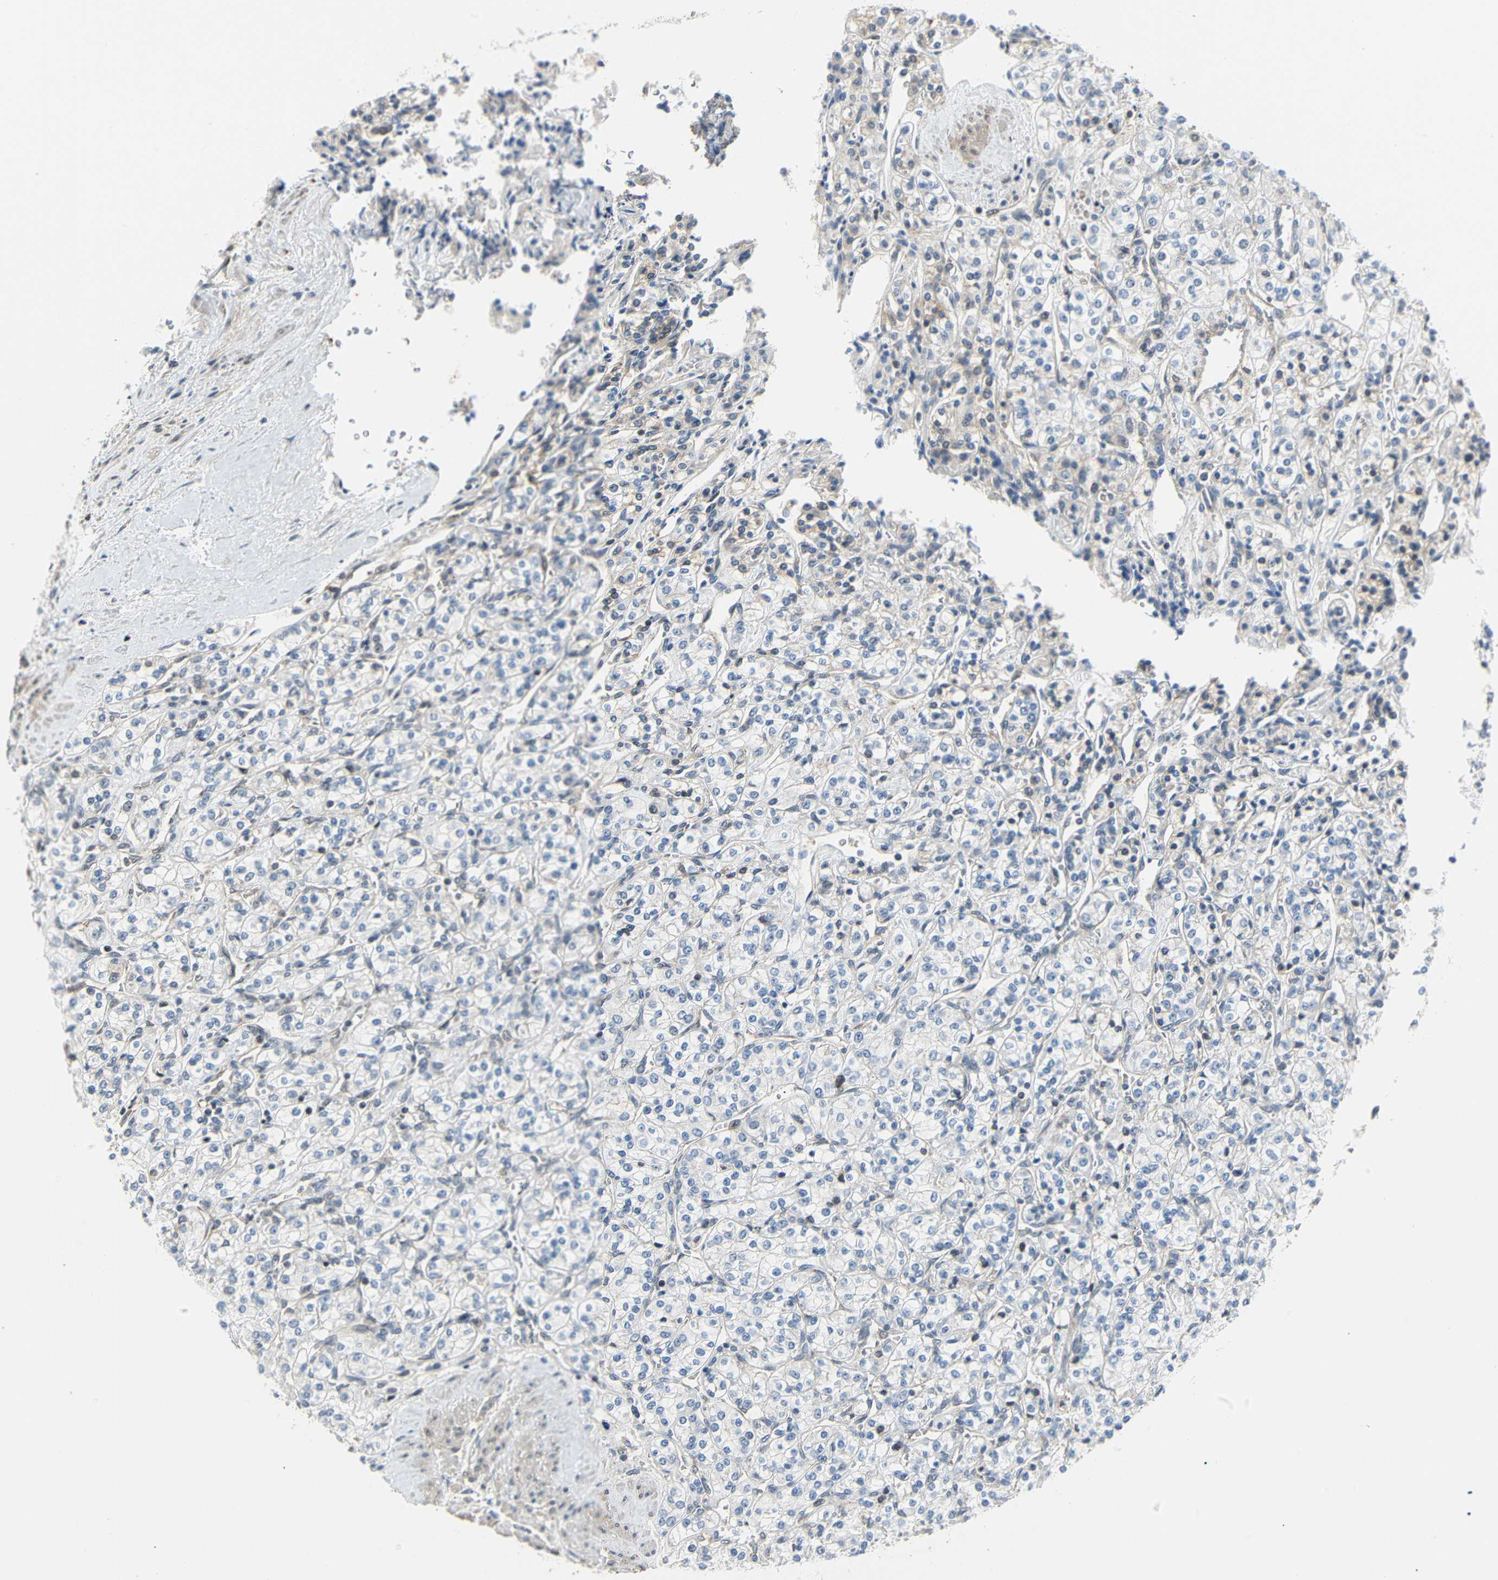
{"staining": {"intensity": "negative", "quantity": "none", "location": "none"}, "tissue": "renal cancer", "cell_type": "Tumor cells", "image_type": "cancer", "snomed": [{"axis": "morphology", "description": "Adenocarcinoma, NOS"}, {"axis": "topography", "description": "Kidney"}], "caption": "Immunohistochemistry histopathology image of renal cancer stained for a protein (brown), which exhibits no staining in tumor cells.", "gene": "IMPG2", "patient": {"sex": "male", "age": 77}}